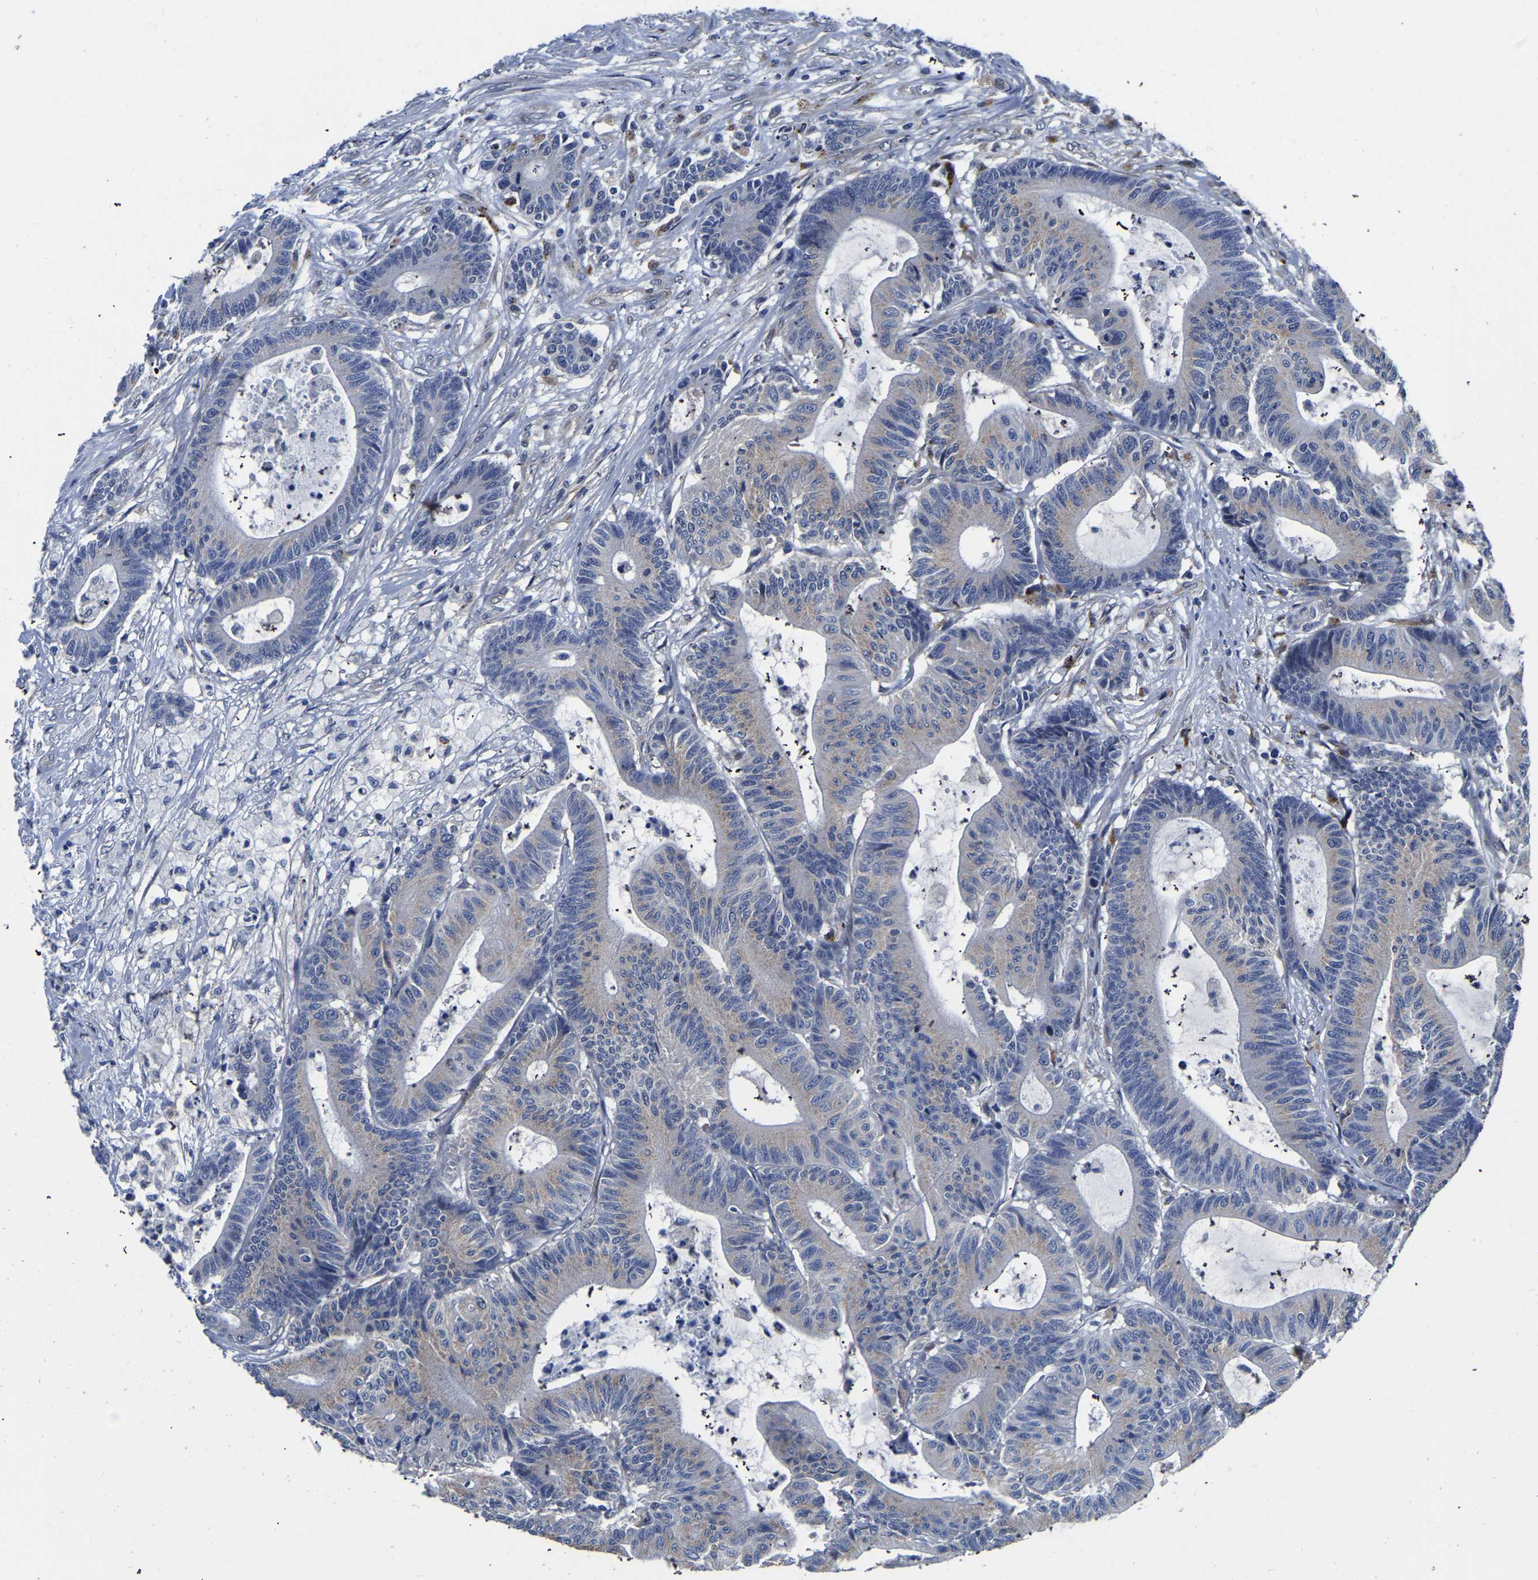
{"staining": {"intensity": "negative", "quantity": "none", "location": "none"}, "tissue": "colorectal cancer", "cell_type": "Tumor cells", "image_type": "cancer", "snomed": [{"axis": "morphology", "description": "Adenocarcinoma, NOS"}, {"axis": "topography", "description": "Colon"}], "caption": "High power microscopy photomicrograph of an immunohistochemistry photomicrograph of colorectal cancer (adenocarcinoma), revealing no significant staining in tumor cells. (DAB immunohistochemistry with hematoxylin counter stain).", "gene": "PDLIM7", "patient": {"sex": "female", "age": 84}}